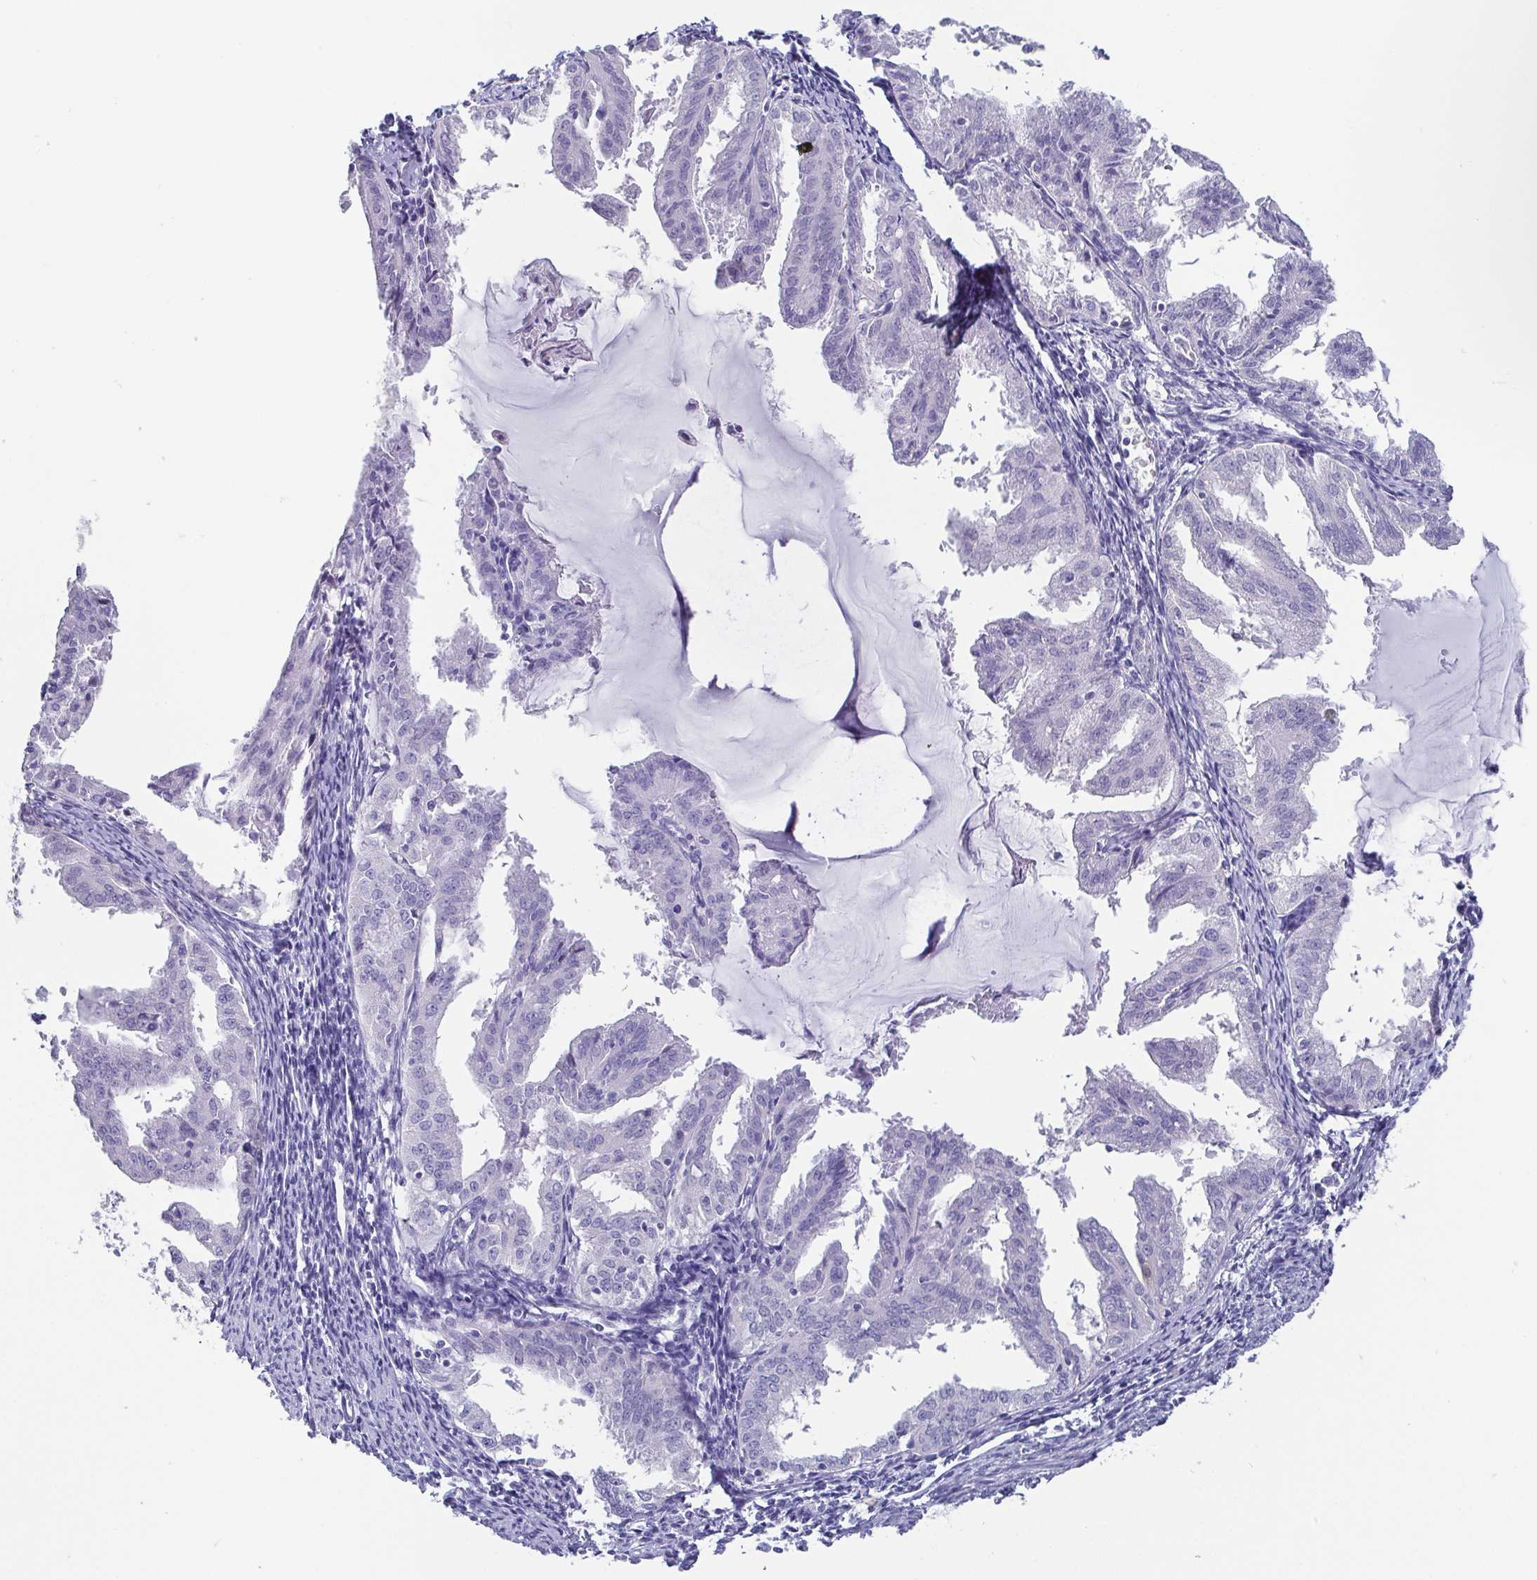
{"staining": {"intensity": "negative", "quantity": "none", "location": "none"}, "tissue": "endometrial cancer", "cell_type": "Tumor cells", "image_type": "cancer", "snomed": [{"axis": "morphology", "description": "Adenocarcinoma, NOS"}, {"axis": "topography", "description": "Endometrium"}], "caption": "Photomicrograph shows no protein expression in tumor cells of endometrial cancer tissue.", "gene": "SCGN", "patient": {"sex": "female", "age": 70}}